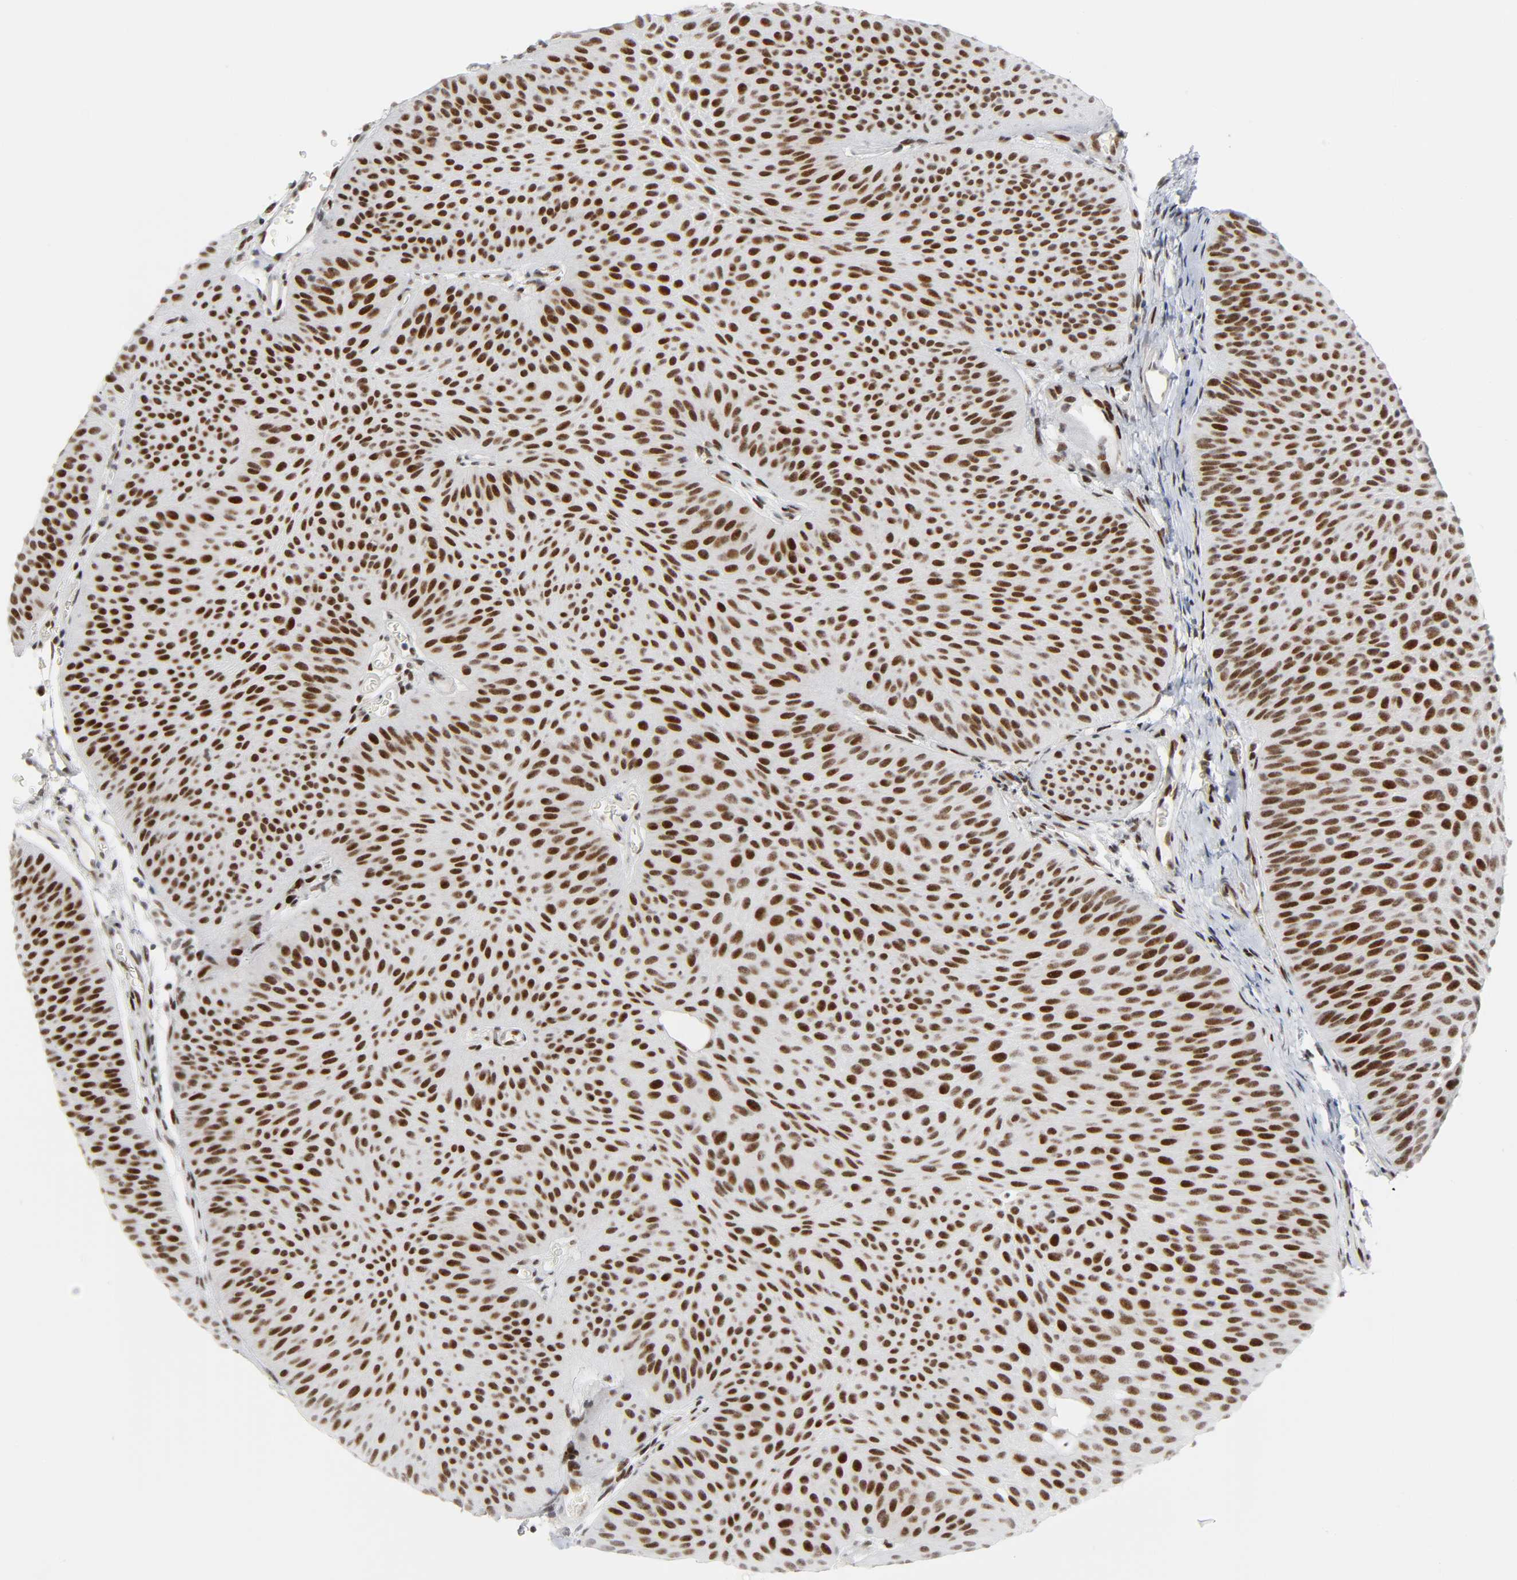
{"staining": {"intensity": "strong", "quantity": ">75%", "location": "nuclear"}, "tissue": "urothelial cancer", "cell_type": "Tumor cells", "image_type": "cancer", "snomed": [{"axis": "morphology", "description": "Urothelial carcinoma, Low grade"}, {"axis": "topography", "description": "Urinary bladder"}], "caption": "A high amount of strong nuclear positivity is seen in about >75% of tumor cells in urothelial cancer tissue. (brown staining indicates protein expression, while blue staining denotes nuclei).", "gene": "HSF1", "patient": {"sex": "female", "age": 60}}